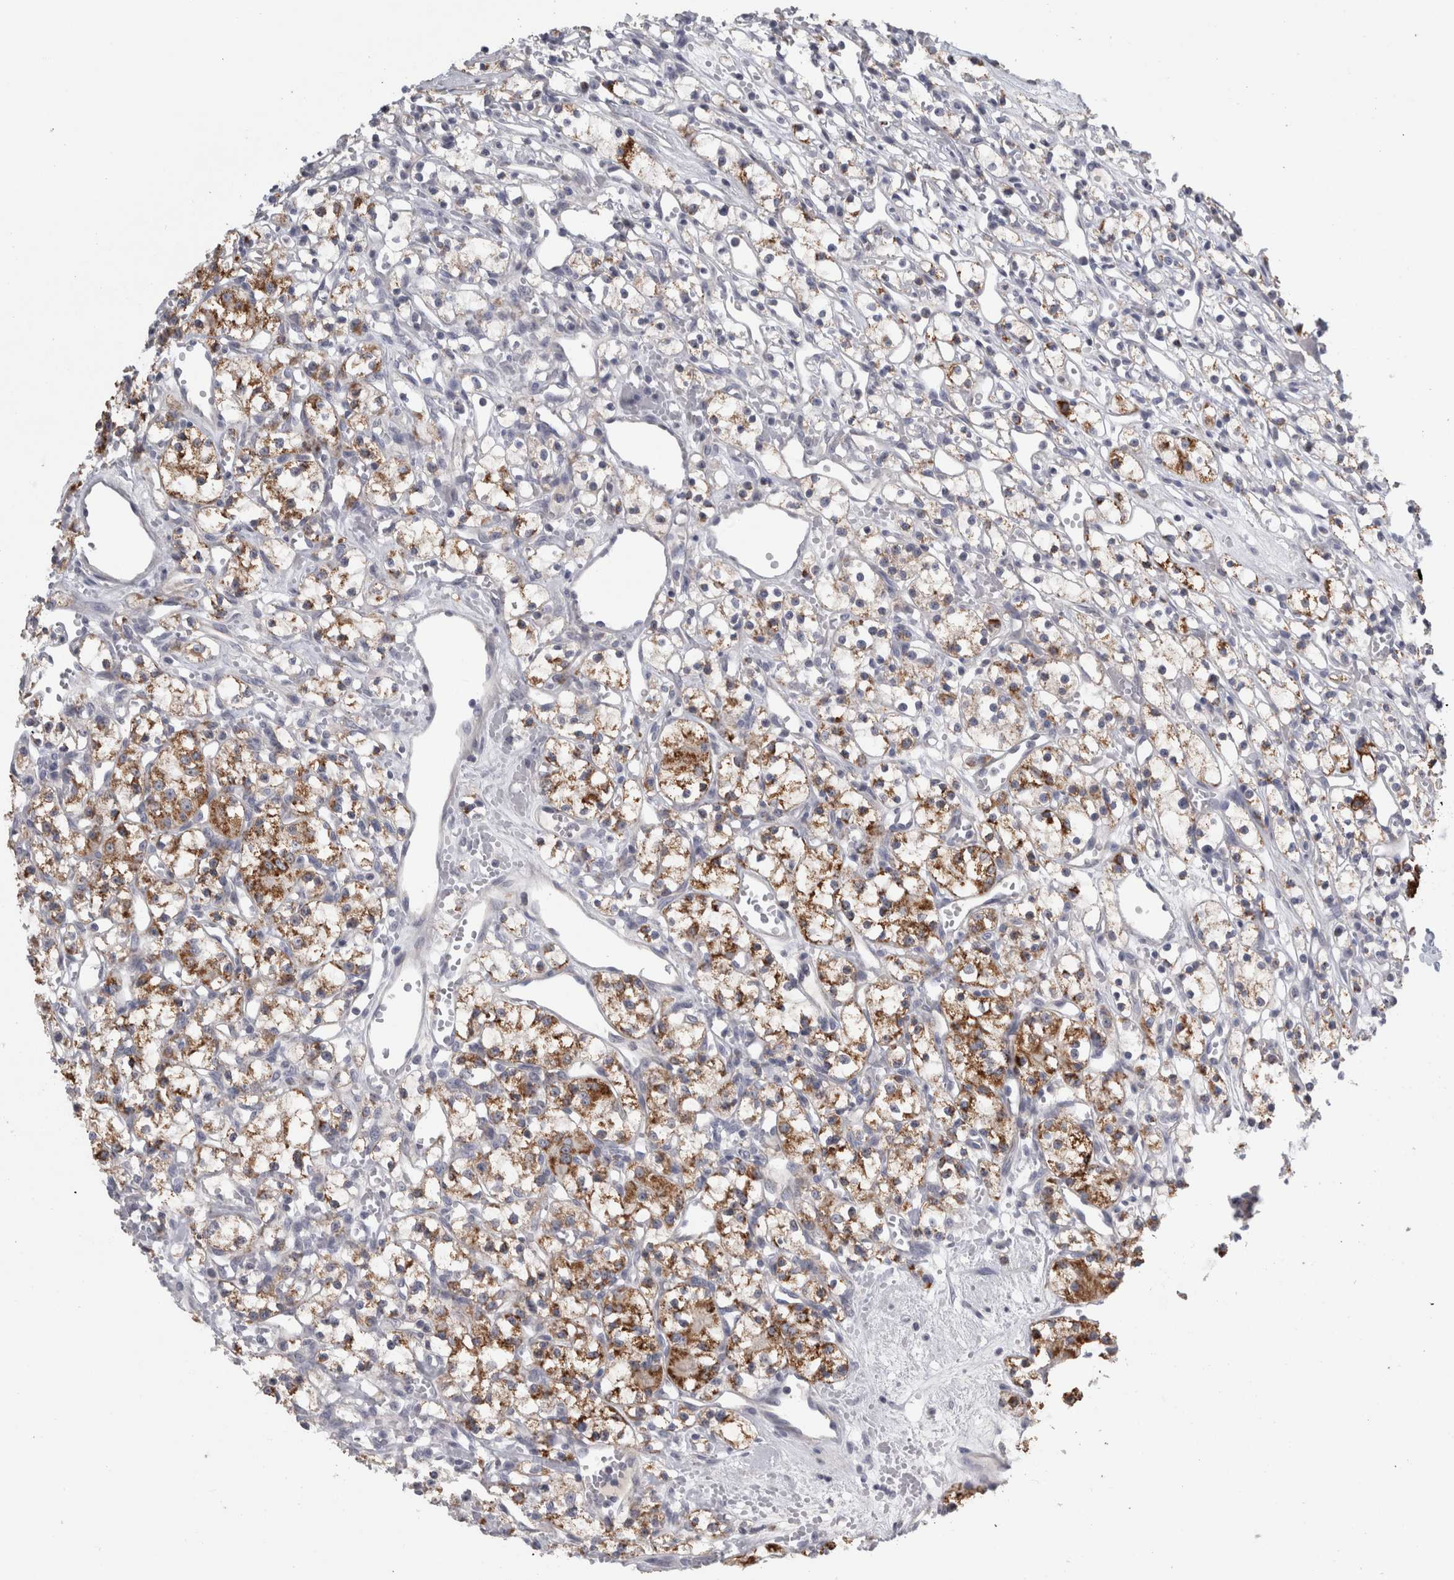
{"staining": {"intensity": "moderate", "quantity": "<25%", "location": "cytoplasmic/membranous"}, "tissue": "renal cancer", "cell_type": "Tumor cells", "image_type": "cancer", "snomed": [{"axis": "morphology", "description": "Adenocarcinoma, NOS"}, {"axis": "topography", "description": "Kidney"}], "caption": "DAB immunohistochemical staining of renal cancer (adenocarcinoma) displays moderate cytoplasmic/membranous protein positivity in approximately <25% of tumor cells.", "gene": "TCAP", "patient": {"sex": "female", "age": 59}}